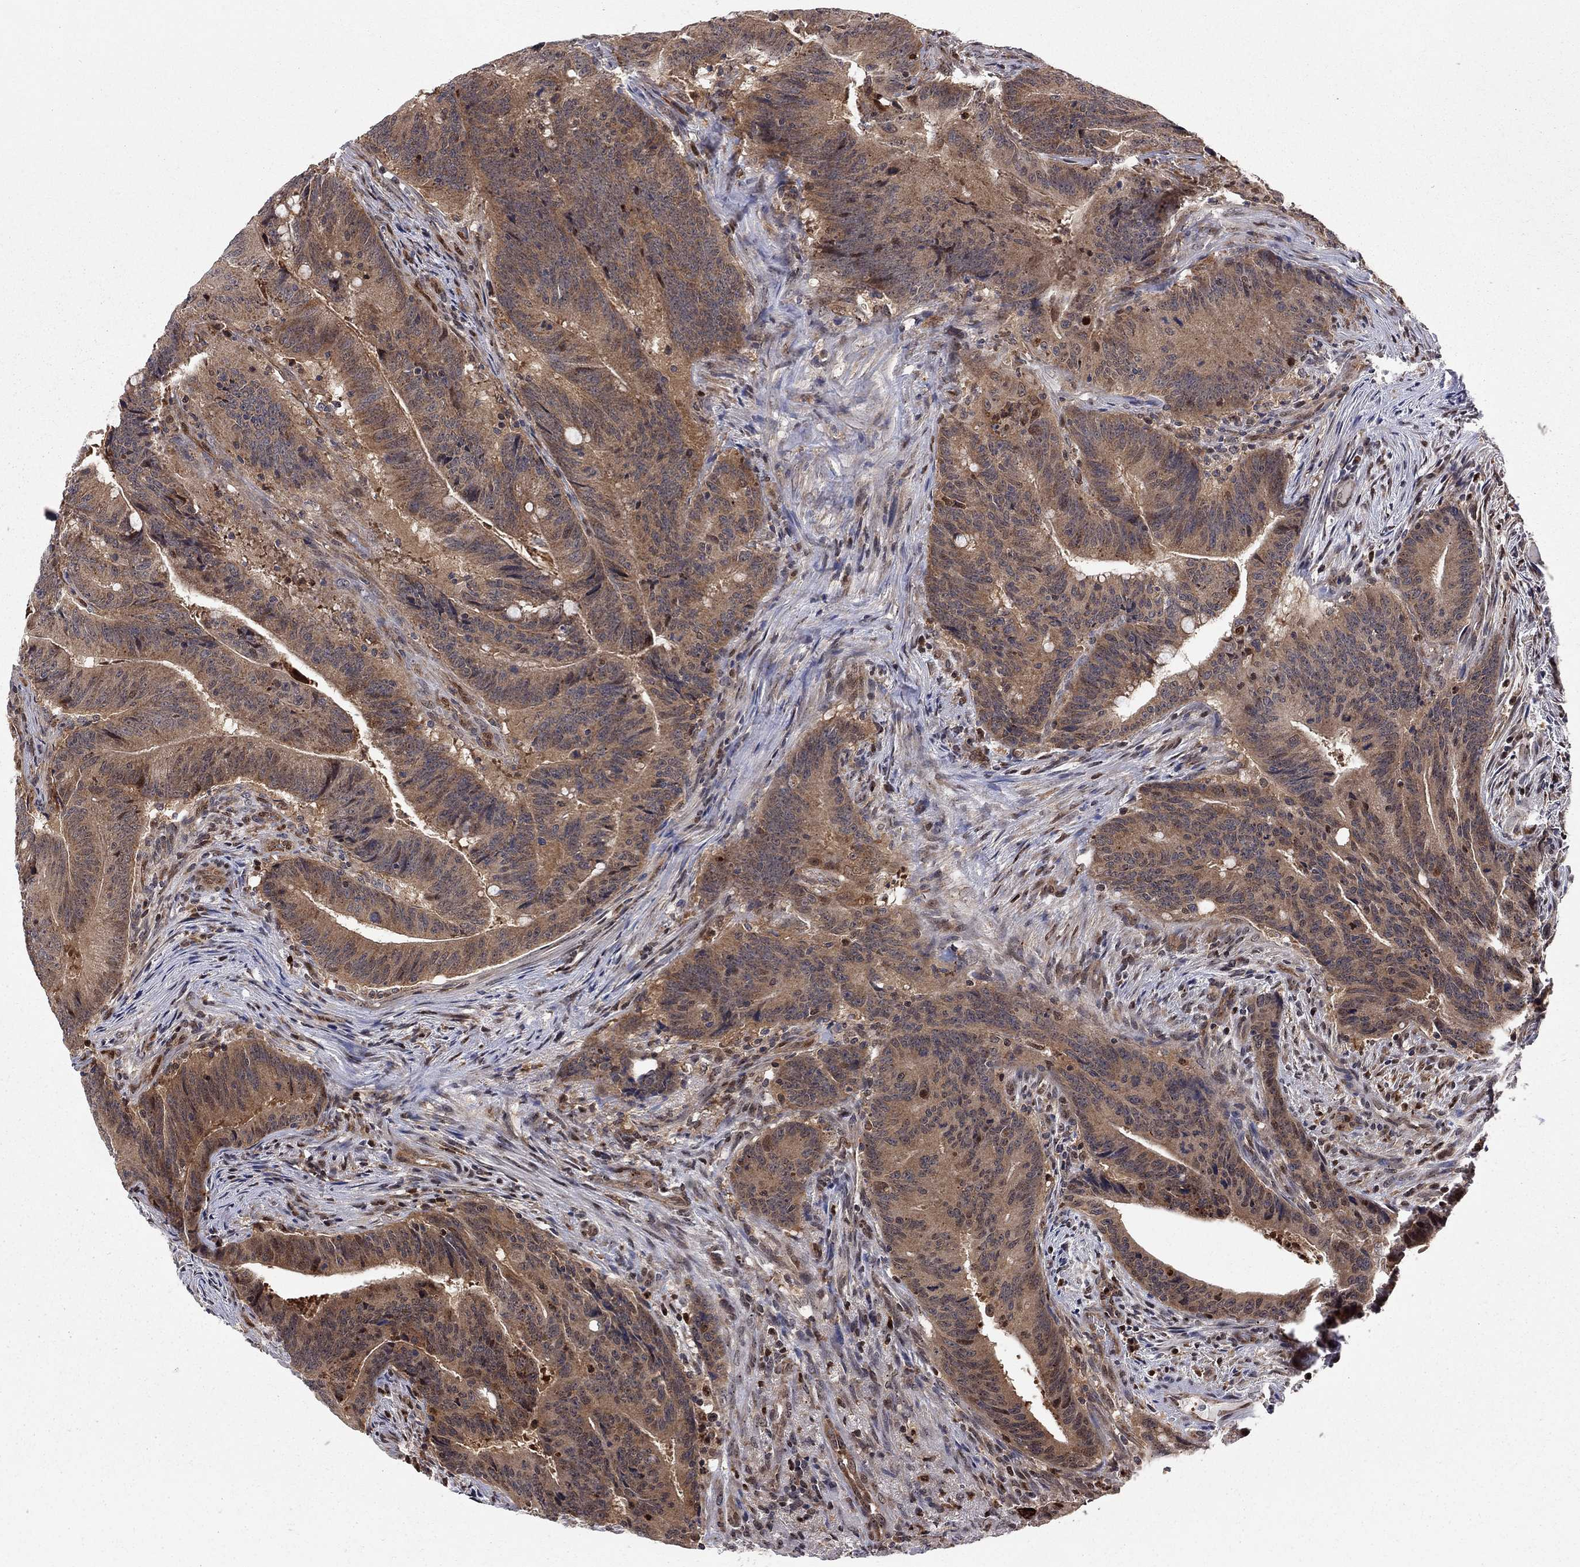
{"staining": {"intensity": "moderate", "quantity": ">75%", "location": "cytoplasmic/membranous"}, "tissue": "colorectal cancer", "cell_type": "Tumor cells", "image_type": "cancer", "snomed": [{"axis": "morphology", "description": "Adenocarcinoma, NOS"}, {"axis": "topography", "description": "Colon"}], "caption": "Colorectal cancer stained with a brown dye shows moderate cytoplasmic/membranous positive staining in about >75% of tumor cells.", "gene": "ELOB", "patient": {"sex": "female", "age": 87}}